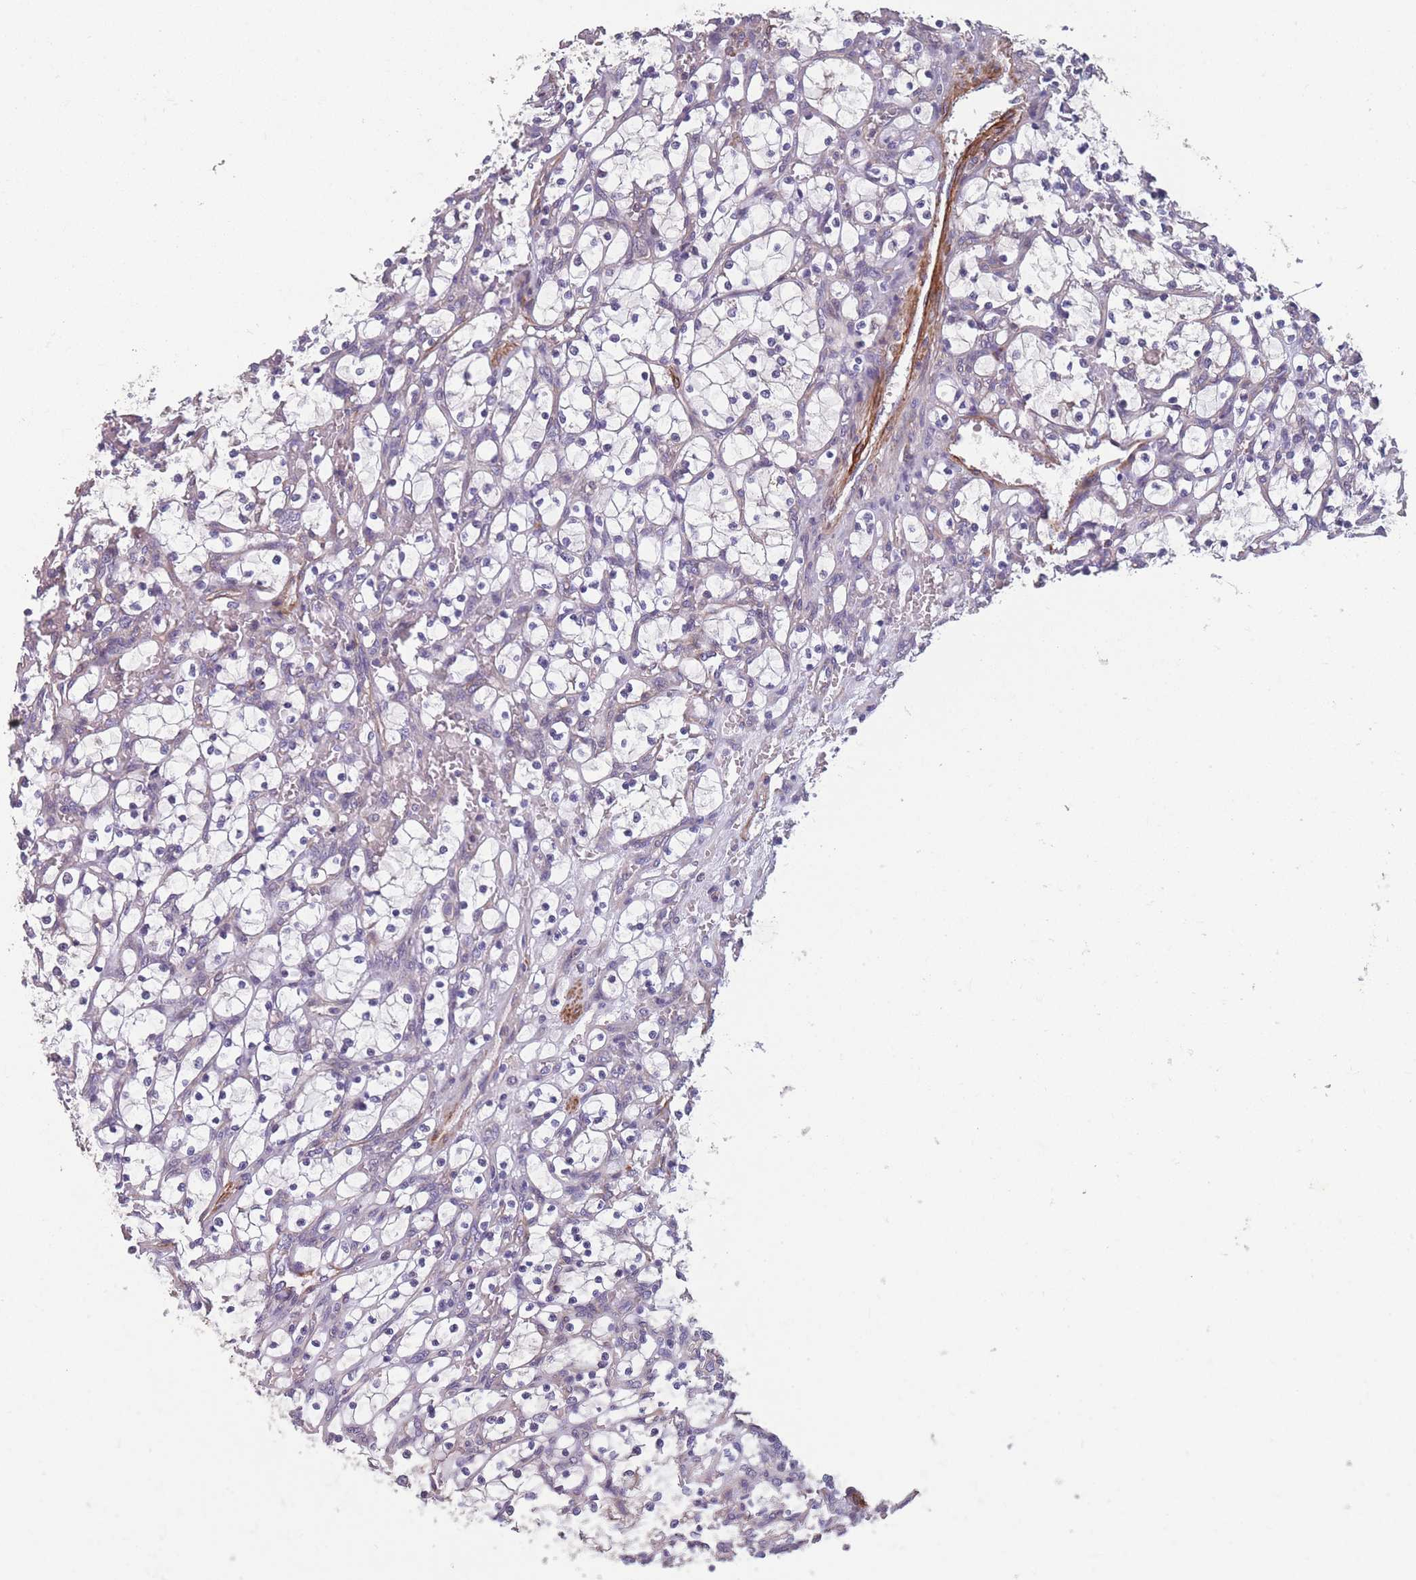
{"staining": {"intensity": "negative", "quantity": "none", "location": "none"}, "tissue": "renal cancer", "cell_type": "Tumor cells", "image_type": "cancer", "snomed": [{"axis": "morphology", "description": "Adenocarcinoma, NOS"}, {"axis": "topography", "description": "Kidney"}], "caption": "Immunohistochemistry (IHC) image of human renal cancer stained for a protein (brown), which reveals no positivity in tumor cells.", "gene": "TOMM40L", "patient": {"sex": "female", "age": 69}}